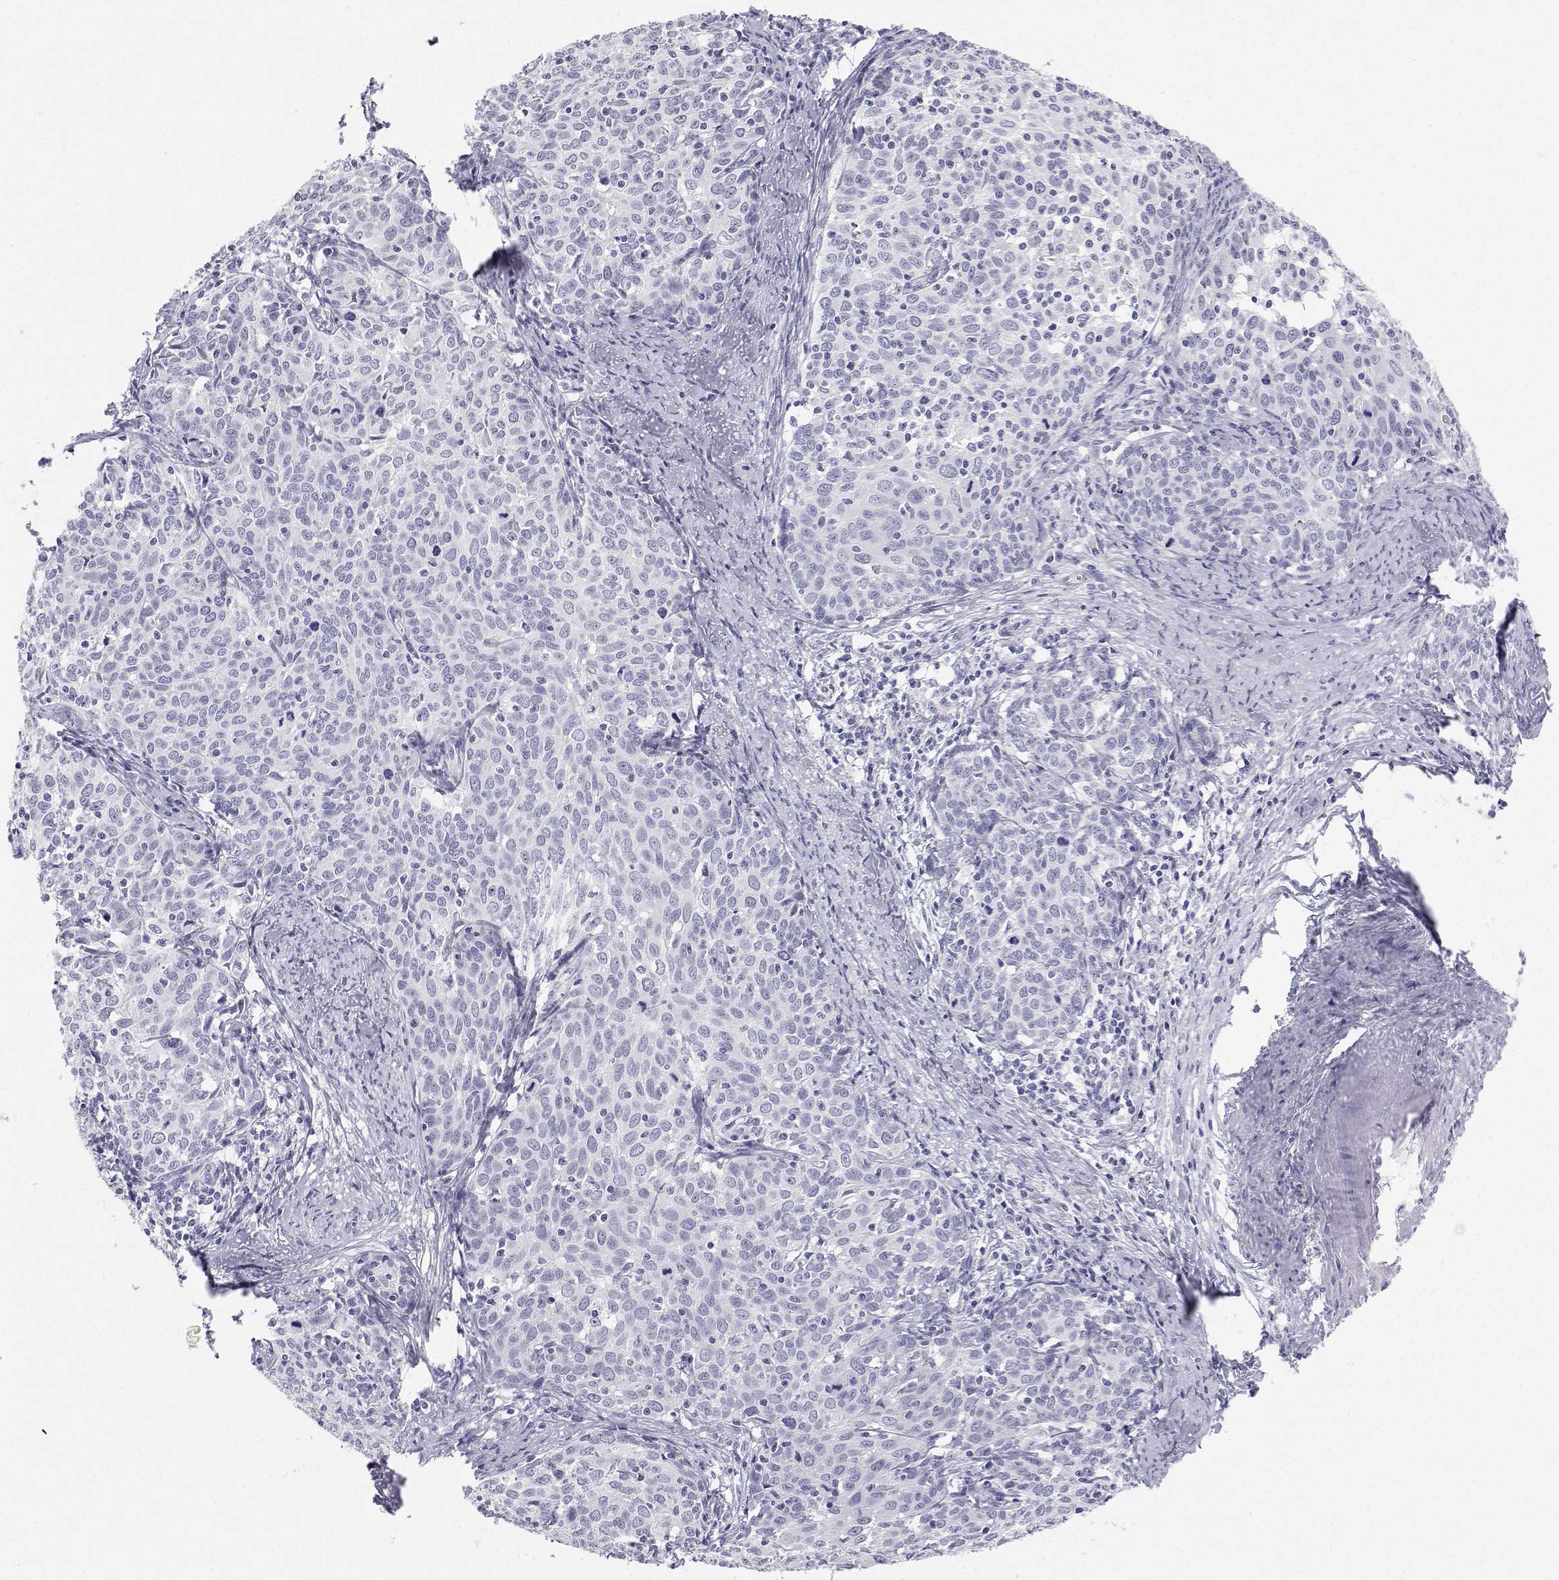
{"staining": {"intensity": "negative", "quantity": "none", "location": "none"}, "tissue": "cervical cancer", "cell_type": "Tumor cells", "image_type": "cancer", "snomed": [{"axis": "morphology", "description": "Squamous cell carcinoma, NOS"}, {"axis": "topography", "description": "Cervix"}], "caption": "Cervical squamous cell carcinoma stained for a protein using IHC demonstrates no expression tumor cells.", "gene": "BHMT", "patient": {"sex": "female", "age": 62}}